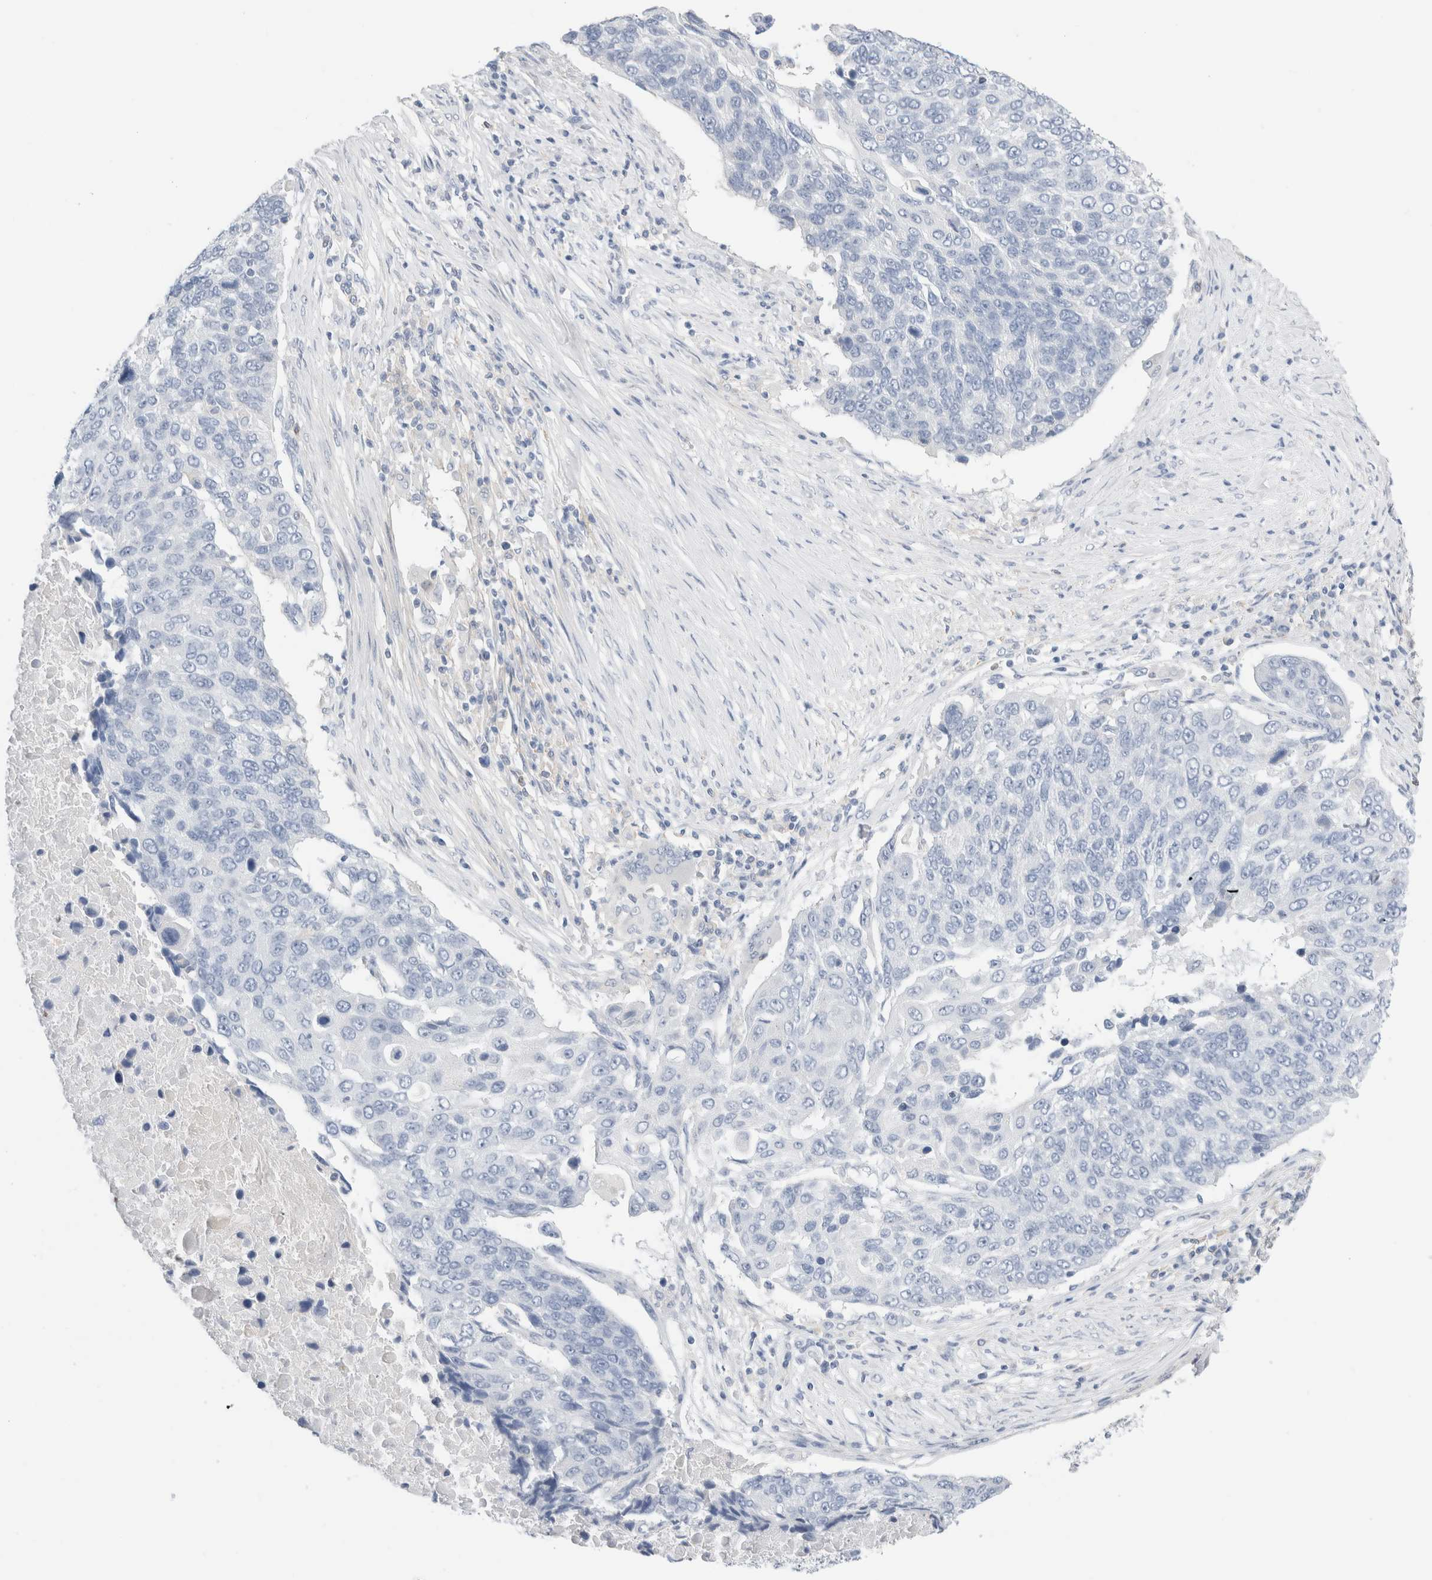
{"staining": {"intensity": "negative", "quantity": "none", "location": "none"}, "tissue": "lung cancer", "cell_type": "Tumor cells", "image_type": "cancer", "snomed": [{"axis": "morphology", "description": "Squamous cell carcinoma, NOS"}, {"axis": "topography", "description": "Lung"}], "caption": "Lung cancer (squamous cell carcinoma) was stained to show a protein in brown. There is no significant positivity in tumor cells.", "gene": "ADAM30", "patient": {"sex": "male", "age": 66}}